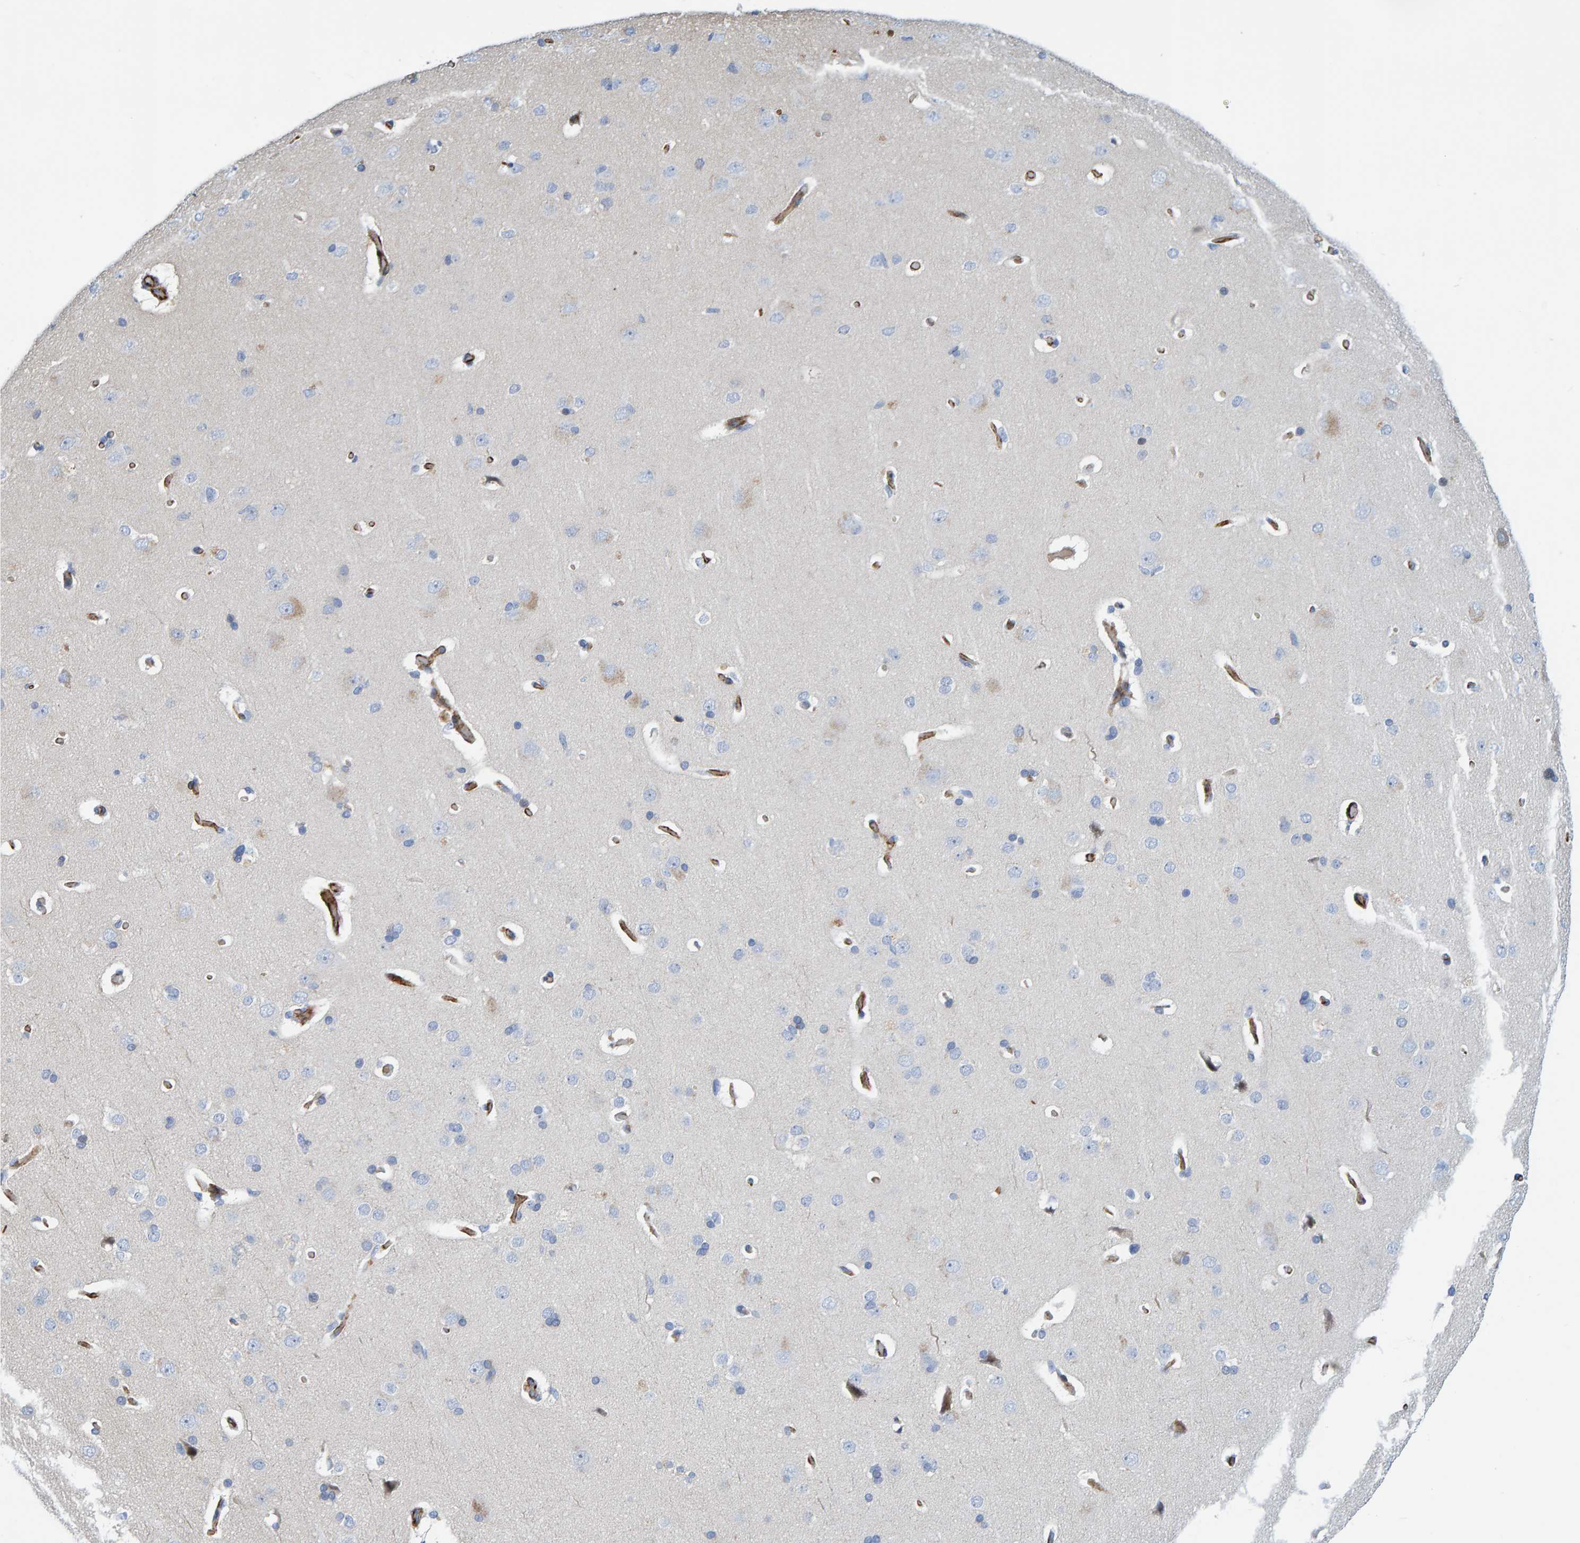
{"staining": {"intensity": "moderate", "quantity": ">75%", "location": "cytoplasmic/membranous"}, "tissue": "cerebral cortex", "cell_type": "Endothelial cells", "image_type": "normal", "snomed": [{"axis": "morphology", "description": "Normal tissue, NOS"}, {"axis": "topography", "description": "Cerebral cortex"}], "caption": "Endothelial cells reveal moderate cytoplasmic/membranous expression in about >75% of cells in unremarkable cerebral cortex. The protein of interest is stained brown, and the nuclei are stained in blue (DAB IHC with brightfield microscopy, high magnification).", "gene": "POLG2", "patient": {"sex": "male", "age": 62}}